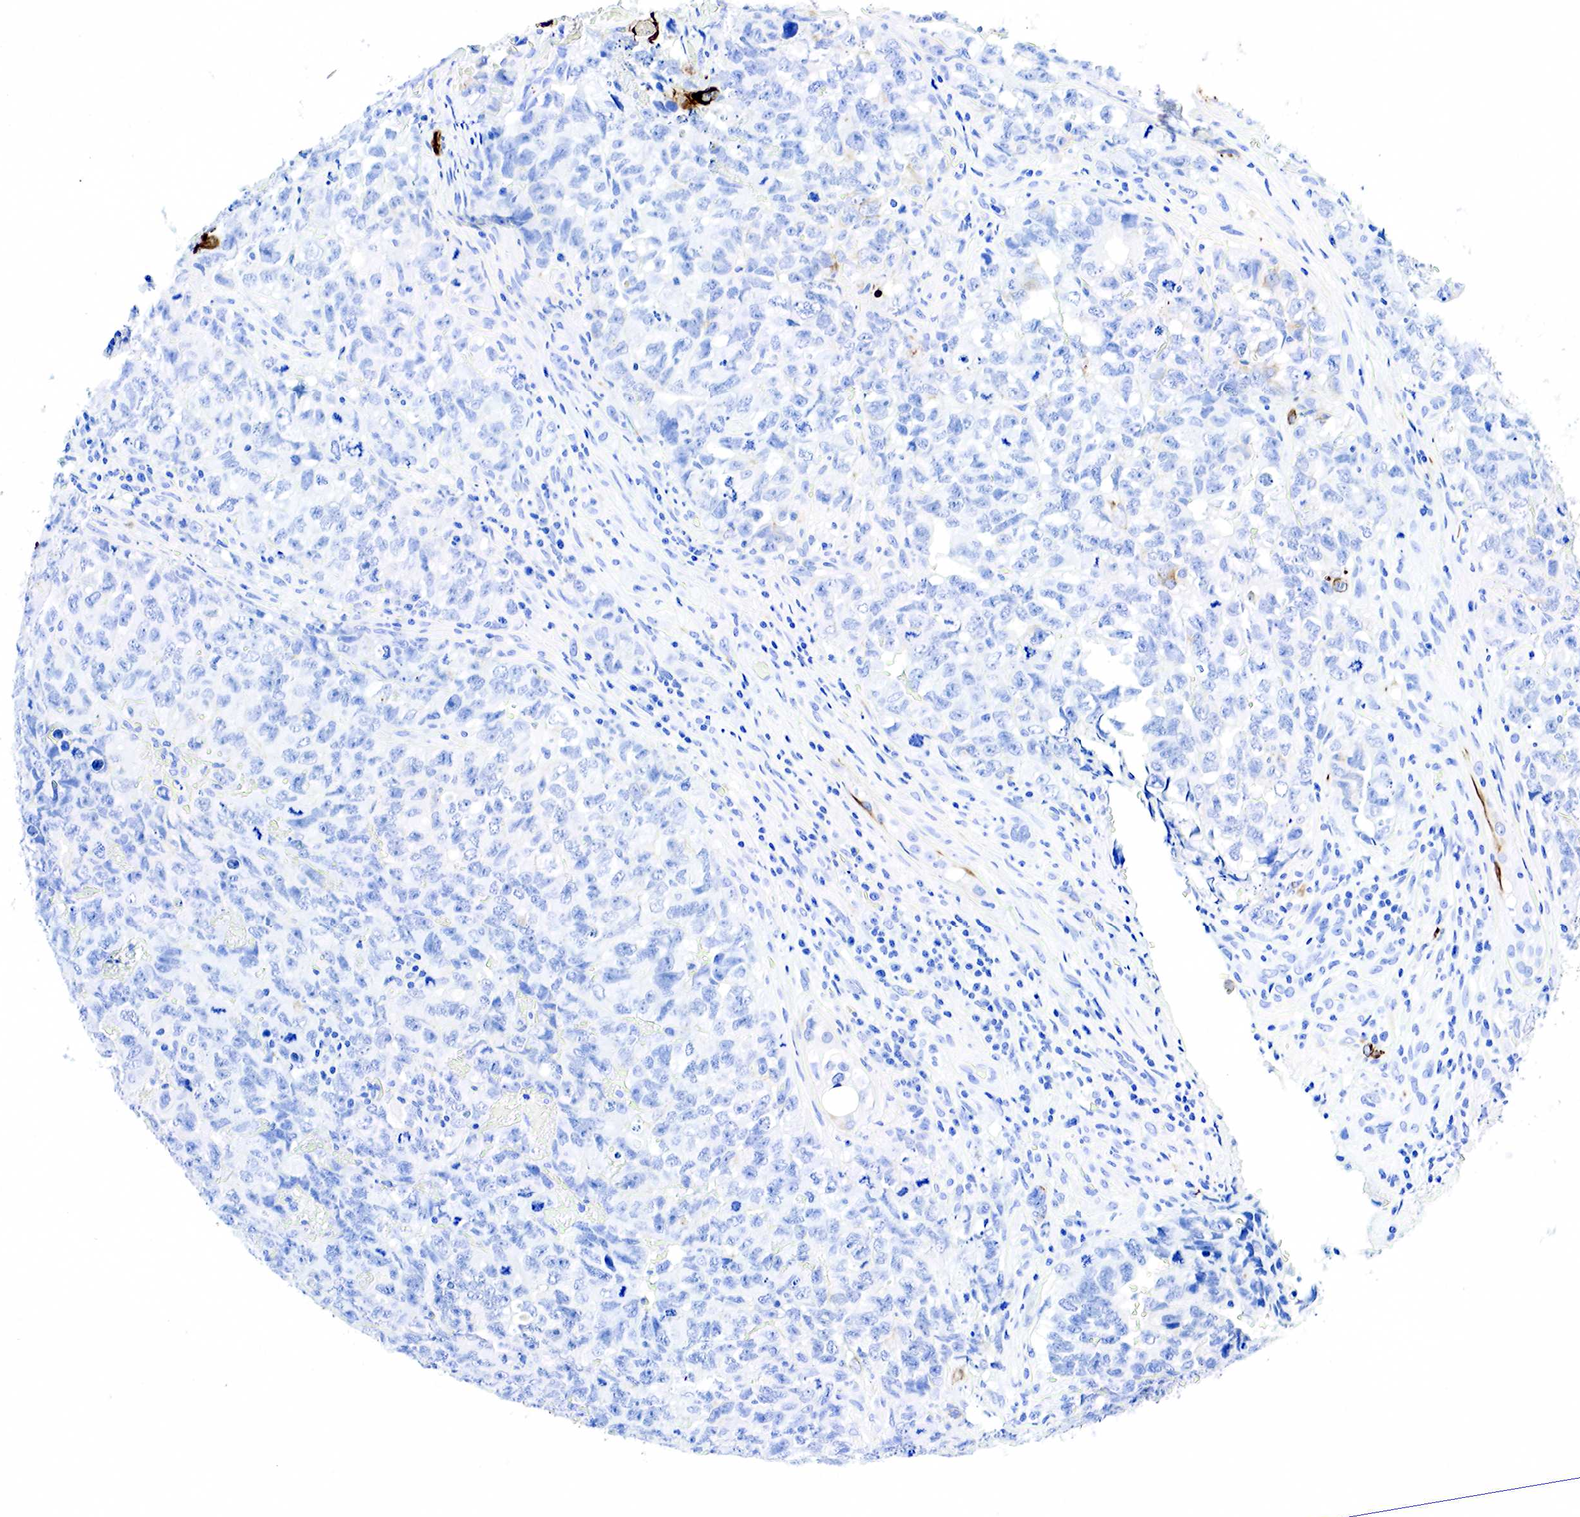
{"staining": {"intensity": "negative", "quantity": "none", "location": "none"}, "tissue": "testis cancer", "cell_type": "Tumor cells", "image_type": "cancer", "snomed": [{"axis": "morphology", "description": "Carcinoma, Embryonal, NOS"}, {"axis": "topography", "description": "Testis"}], "caption": "Immunohistochemistry micrograph of neoplastic tissue: human testis embryonal carcinoma stained with DAB (3,3'-diaminobenzidine) exhibits no significant protein staining in tumor cells.", "gene": "KRT7", "patient": {"sex": "male", "age": 31}}